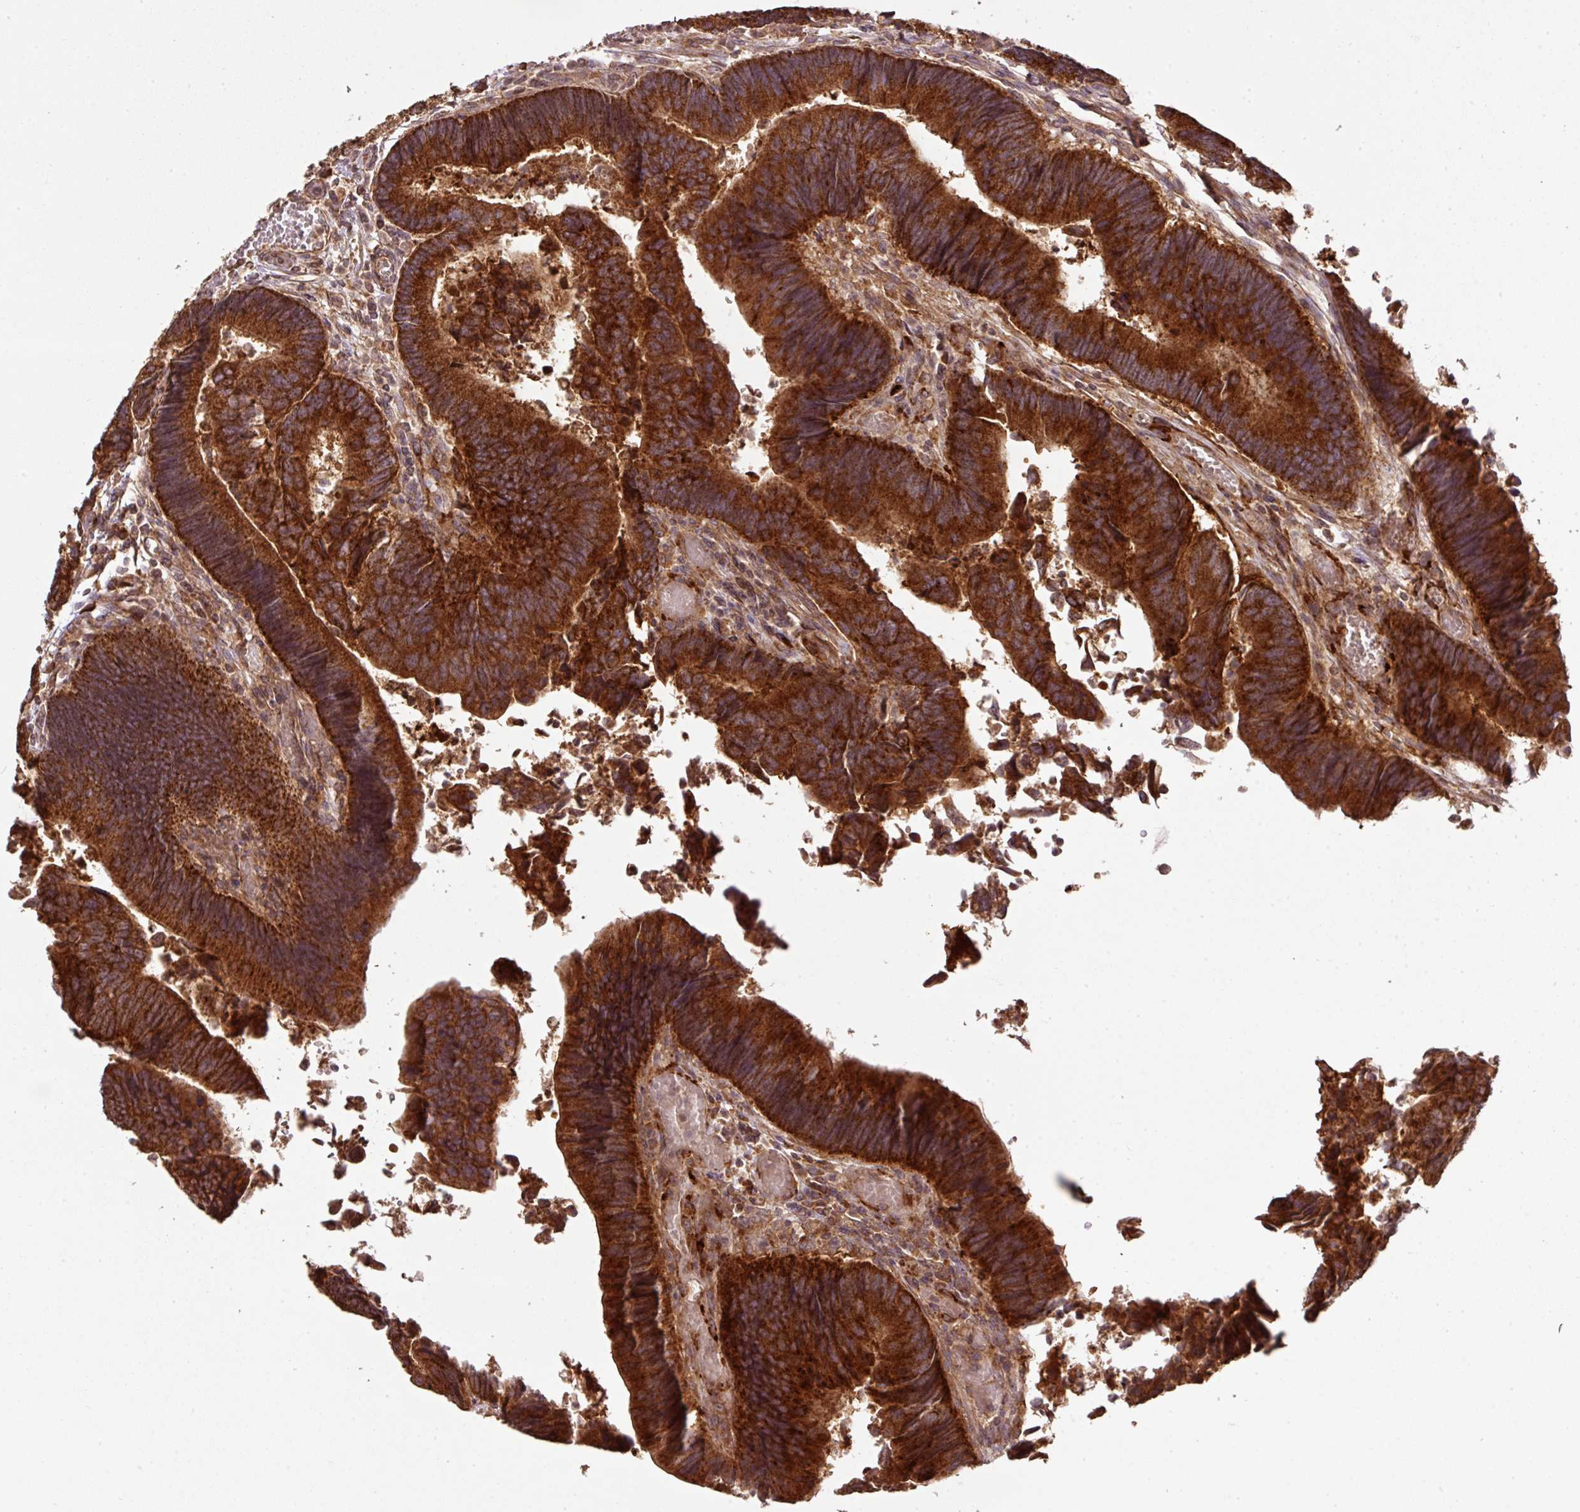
{"staining": {"intensity": "strong", "quantity": ">75%", "location": "cytoplasmic/membranous"}, "tissue": "colorectal cancer", "cell_type": "Tumor cells", "image_type": "cancer", "snomed": [{"axis": "morphology", "description": "Adenocarcinoma, NOS"}, {"axis": "topography", "description": "Colon"}], "caption": "Colorectal adenocarcinoma tissue shows strong cytoplasmic/membranous staining in about >75% of tumor cells The staining was performed using DAB (3,3'-diaminobenzidine), with brown indicating positive protein expression. Nuclei are stained blue with hematoxylin.", "gene": "MRRF", "patient": {"sex": "female", "age": 67}}